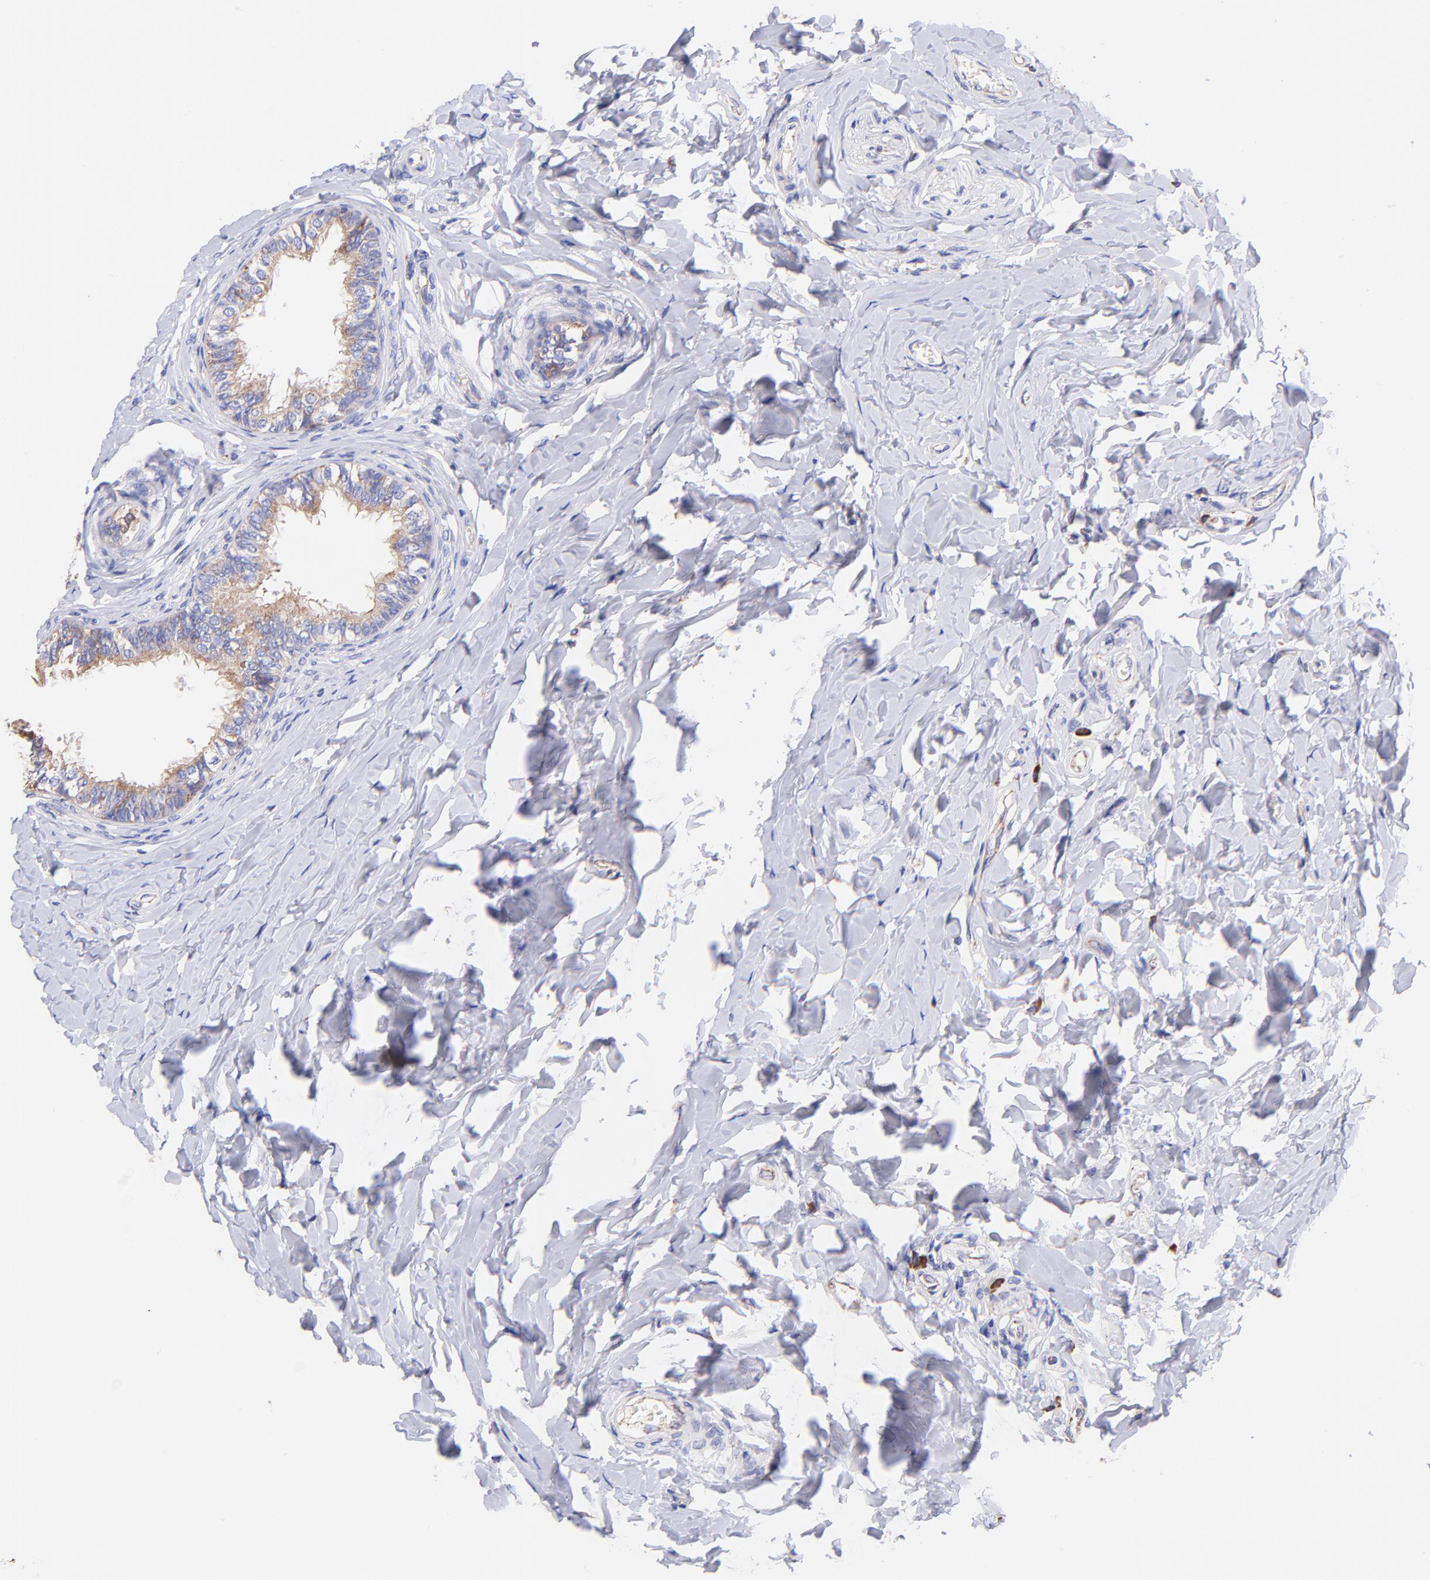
{"staining": {"intensity": "moderate", "quantity": ">75%", "location": "cytoplasmic/membranous"}, "tissue": "epididymis", "cell_type": "Glandular cells", "image_type": "normal", "snomed": [{"axis": "morphology", "description": "Normal tissue, NOS"}, {"axis": "topography", "description": "Soft tissue"}, {"axis": "topography", "description": "Epididymis"}], "caption": "Moderate cytoplasmic/membranous expression for a protein is appreciated in about >75% of glandular cells of benign epididymis using immunohistochemistry (IHC).", "gene": "PREX1", "patient": {"sex": "male", "age": 26}}